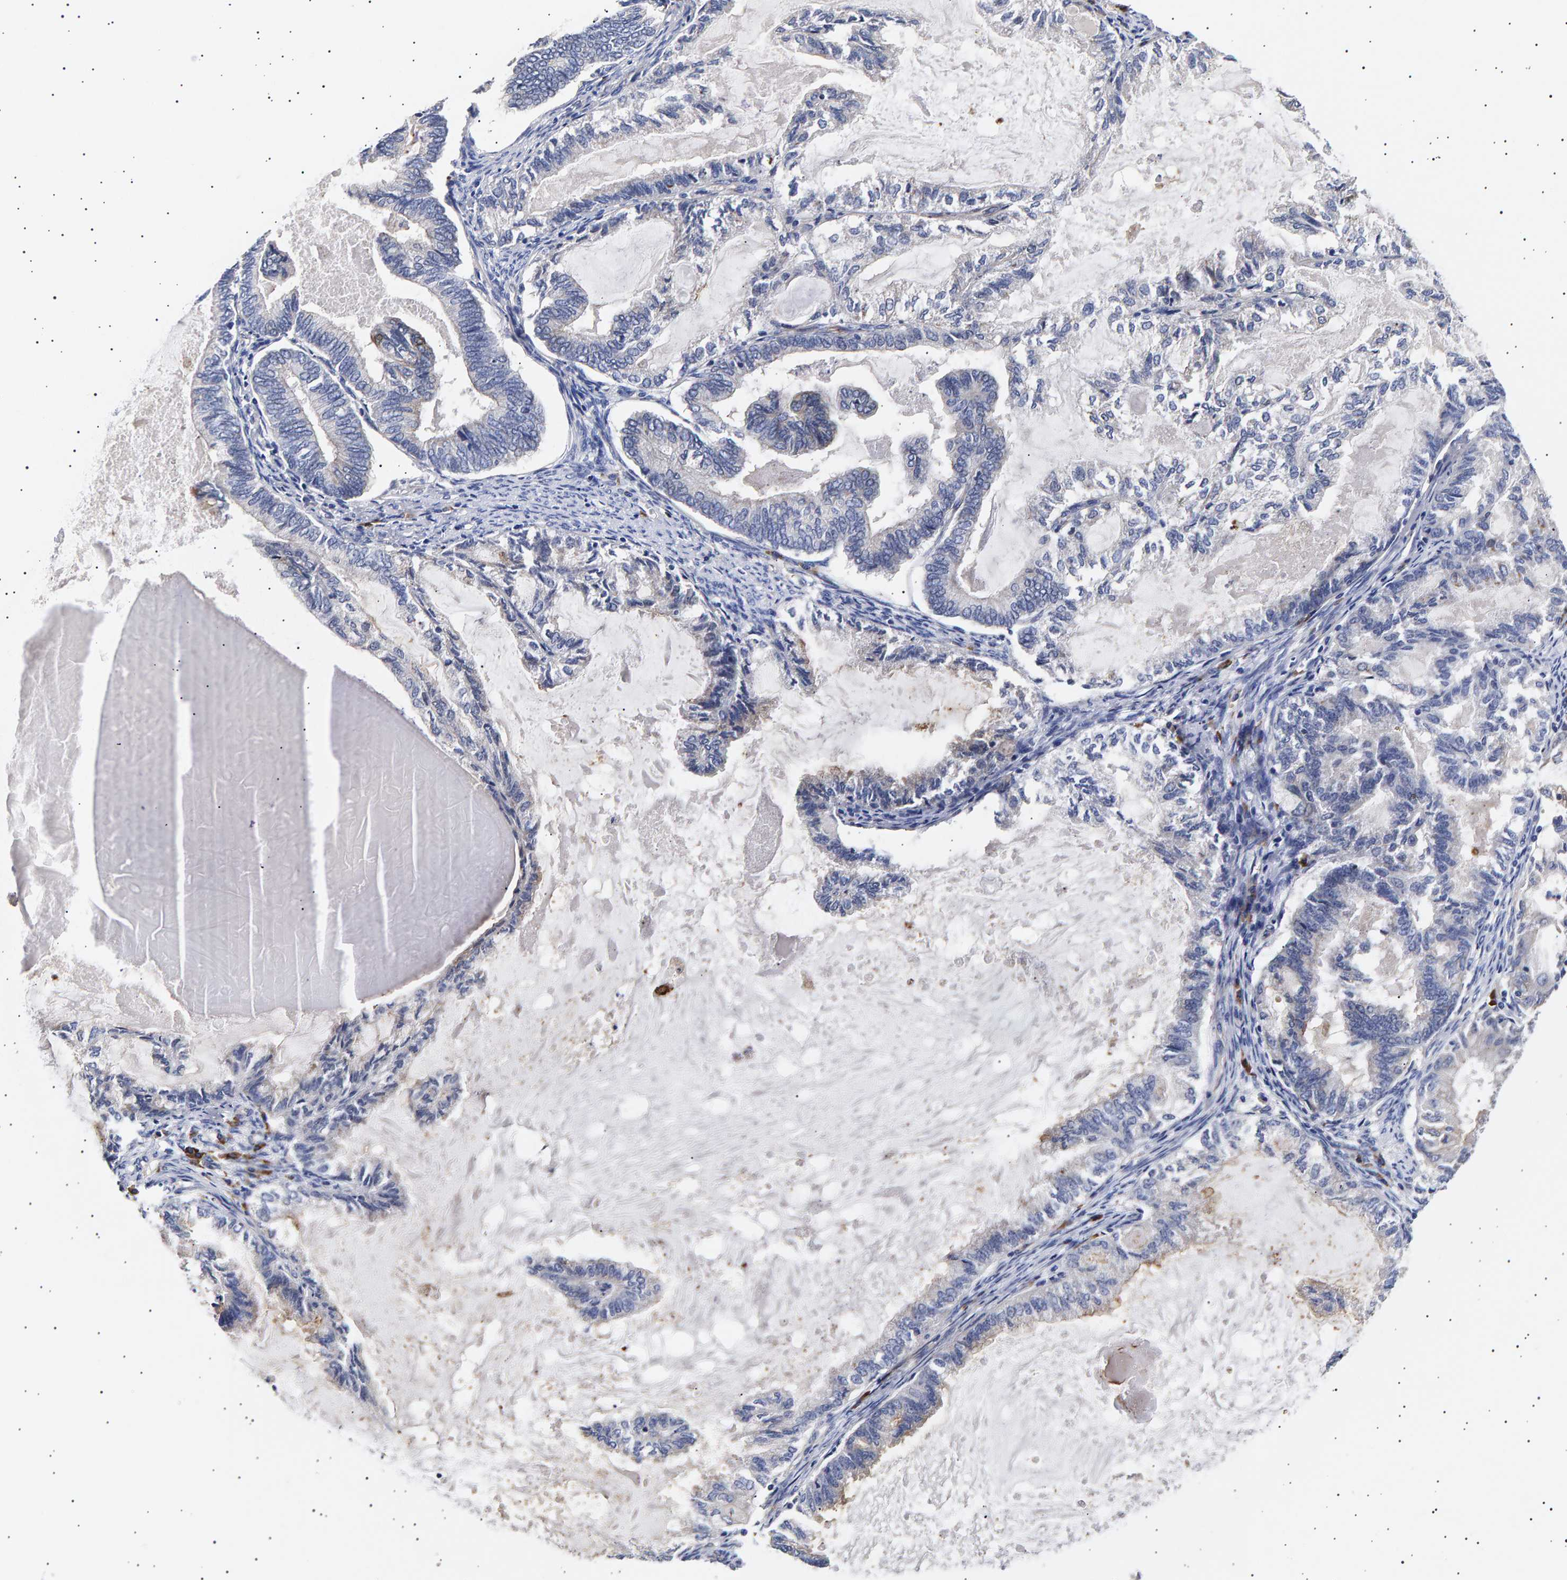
{"staining": {"intensity": "weak", "quantity": "25%-75%", "location": "cytoplasmic/membranous"}, "tissue": "endometrial cancer", "cell_type": "Tumor cells", "image_type": "cancer", "snomed": [{"axis": "morphology", "description": "Adenocarcinoma, NOS"}, {"axis": "topography", "description": "Endometrium"}], "caption": "Immunohistochemical staining of adenocarcinoma (endometrial) exhibits weak cytoplasmic/membranous protein expression in approximately 25%-75% of tumor cells.", "gene": "ANKRD40", "patient": {"sex": "female", "age": 86}}